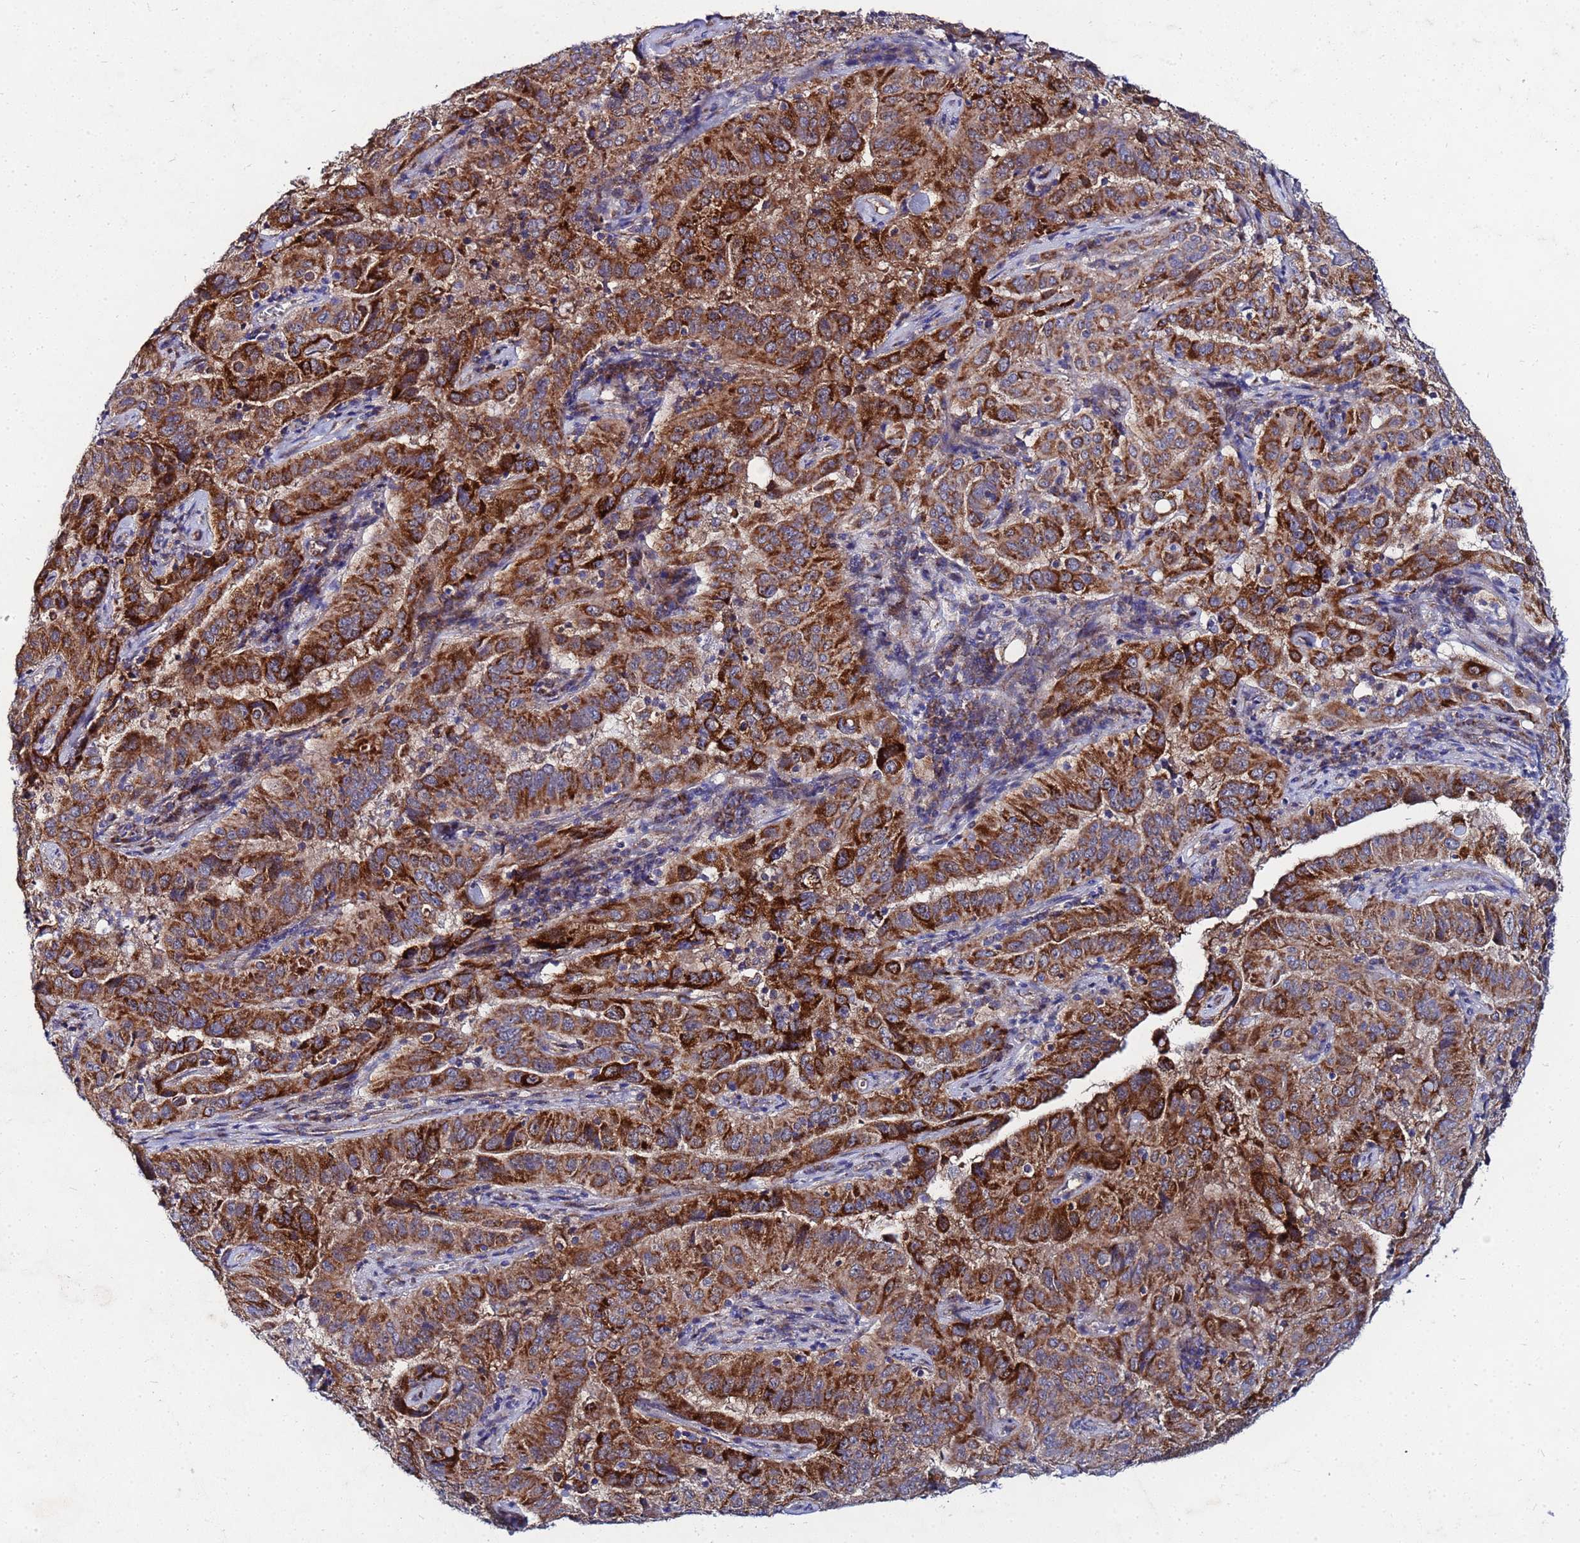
{"staining": {"intensity": "strong", "quantity": ">75%", "location": "cytoplasmic/membranous"}, "tissue": "pancreatic cancer", "cell_type": "Tumor cells", "image_type": "cancer", "snomed": [{"axis": "morphology", "description": "Adenocarcinoma, NOS"}, {"axis": "topography", "description": "Pancreas"}], "caption": "Pancreatic cancer (adenocarcinoma) stained with DAB IHC displays high levels of strong cytoplasmic/membranous positivity in about >75% of tumor cells.", "gene": "FAHD2A", "patient": {"sex": "male", "age": 63}}